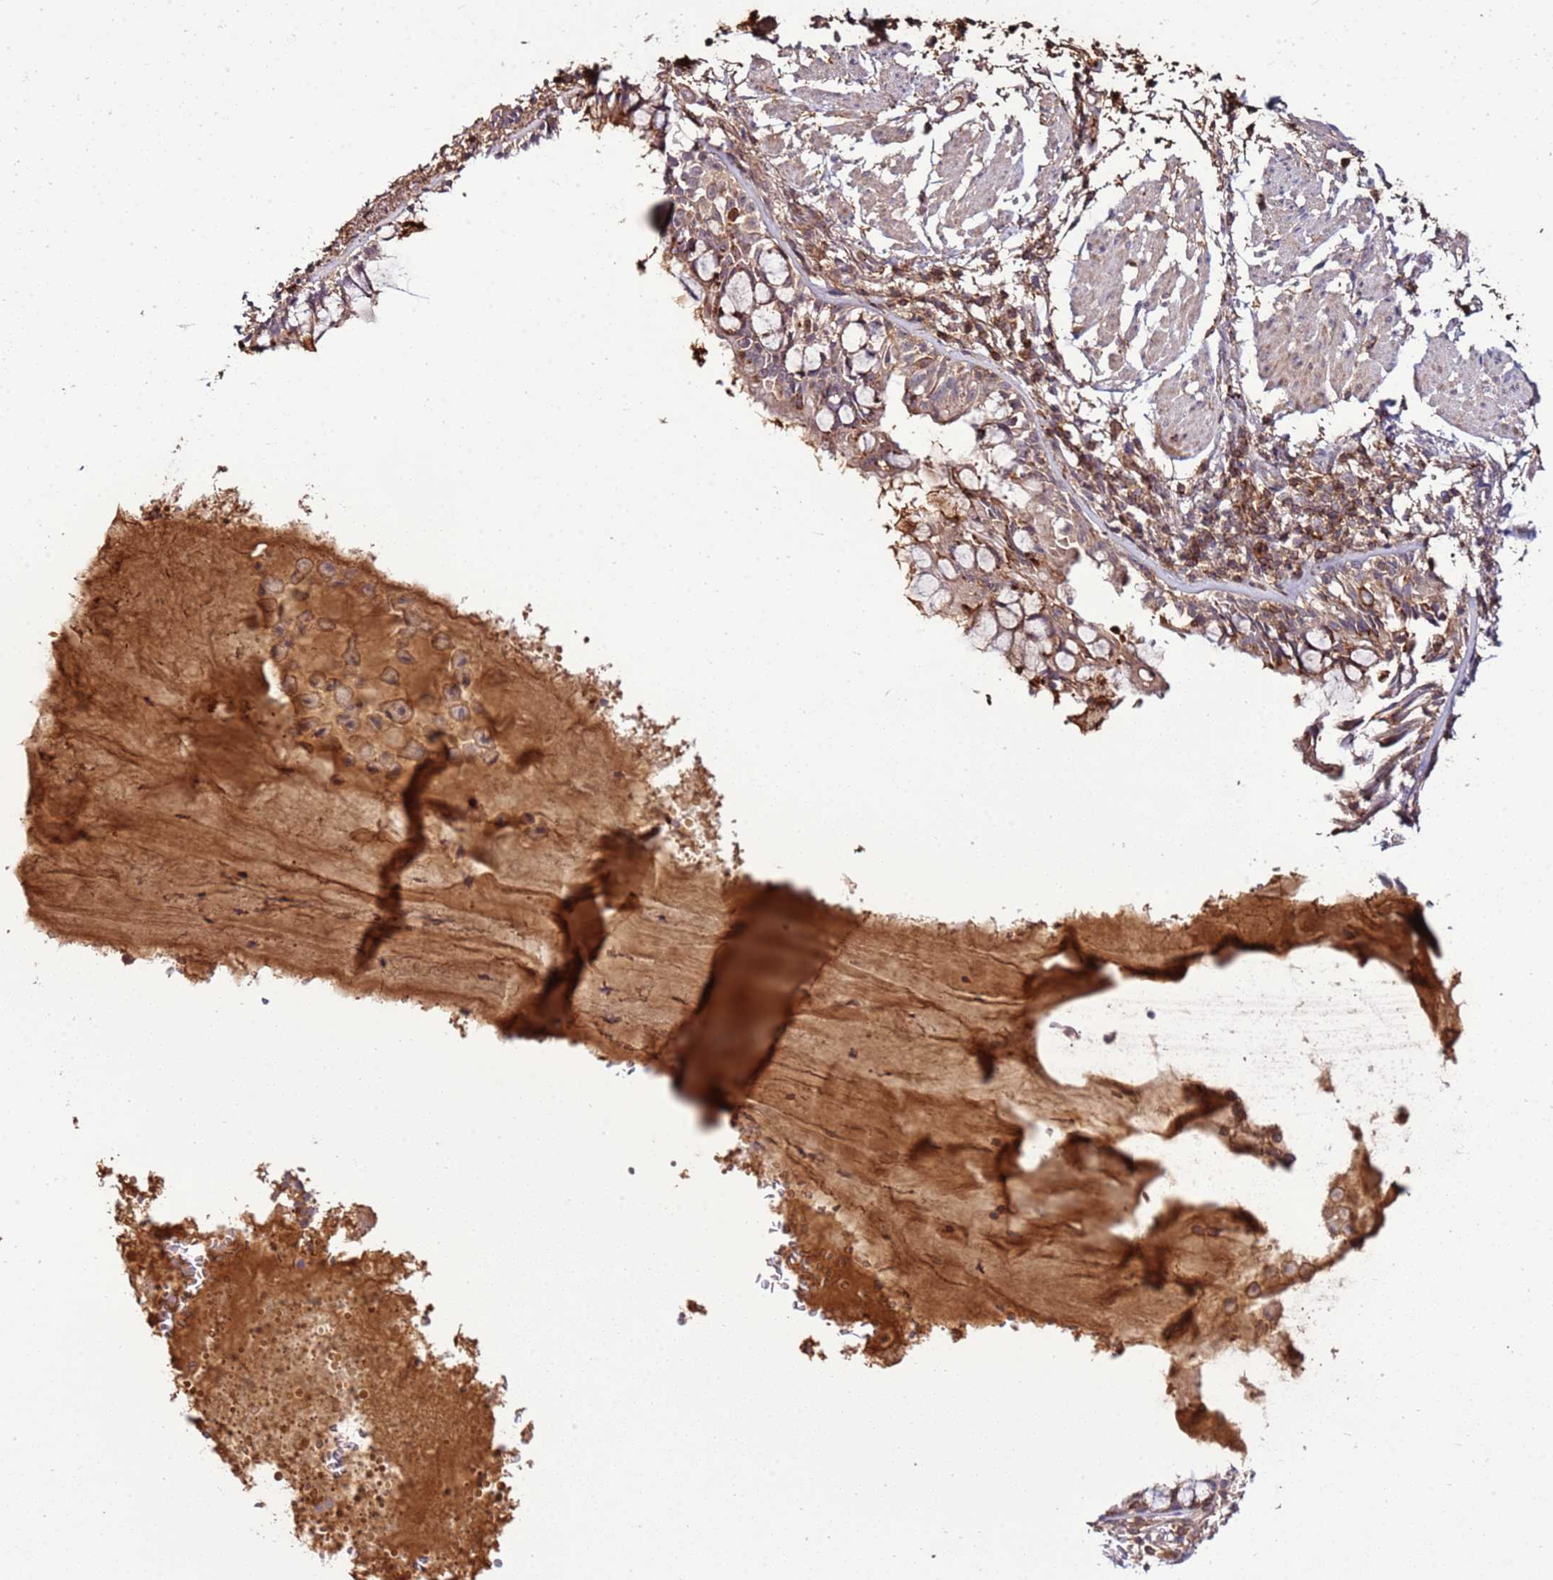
{"staining": {"intensity": "moderate", "quantity": ">75%", "location": "cytoplasmic/membranous"}, "tissue": "bronchus", "cell_type": "Respiratory epithelial cells", "image_type": "normal", "snomed": [{"axis": "morphology", "description": "Normal tissue, NOS"}, {"axis": "topography", "description": "Bronchus"}], "caption": "A brown stain labels moderate cytoplasmic/membranous expression of a protein in respiratory epithelial cells of unremarkable human bronchus.", "gene": "ZNF624", "patient": {"sex": "male", "age": 70}}